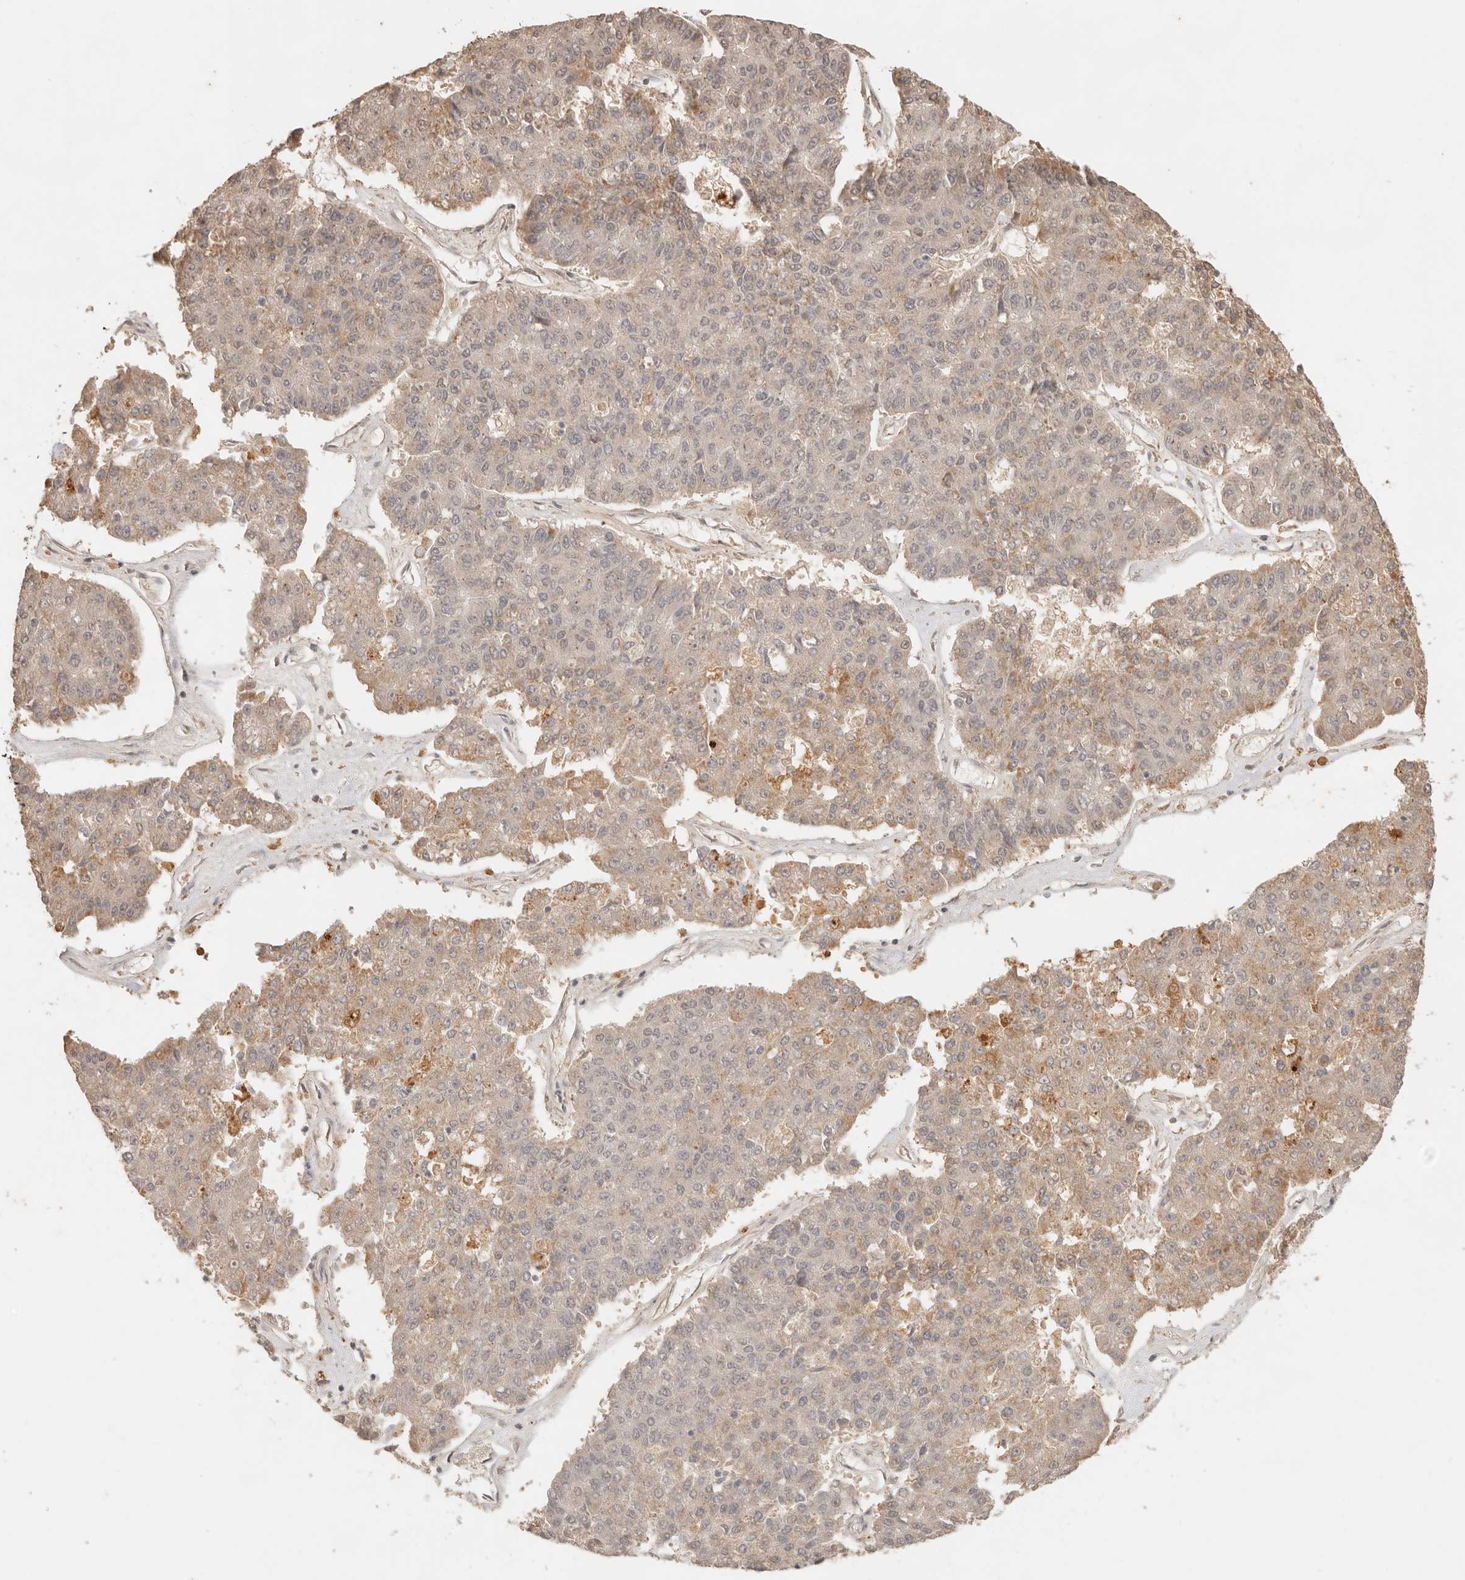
{"staining": {"intensity": "moderate", "quantity": "<25%", "location": "cytoplasmic/membranous"}, "tissue": "pancreatic cancer", "cell_type": "Tumor cells", "image_type": "cancer", "snomed": [{"axis": "morphology", "description": "Adenocarcinoma, NOS"}, {"axis": "topography", "description": "Pancreas"}], "caption": "Pancreatic cancer (adenocarcinoma) stained with DAB (3,3'-diaminobenzidine) immunohistochemistry shows low levels of moderate cytoplasmic/membranous staining in approximately <25% of tumor cells.", "gene": "LMO4", "patient": {"sex": "male", "age": 50}}